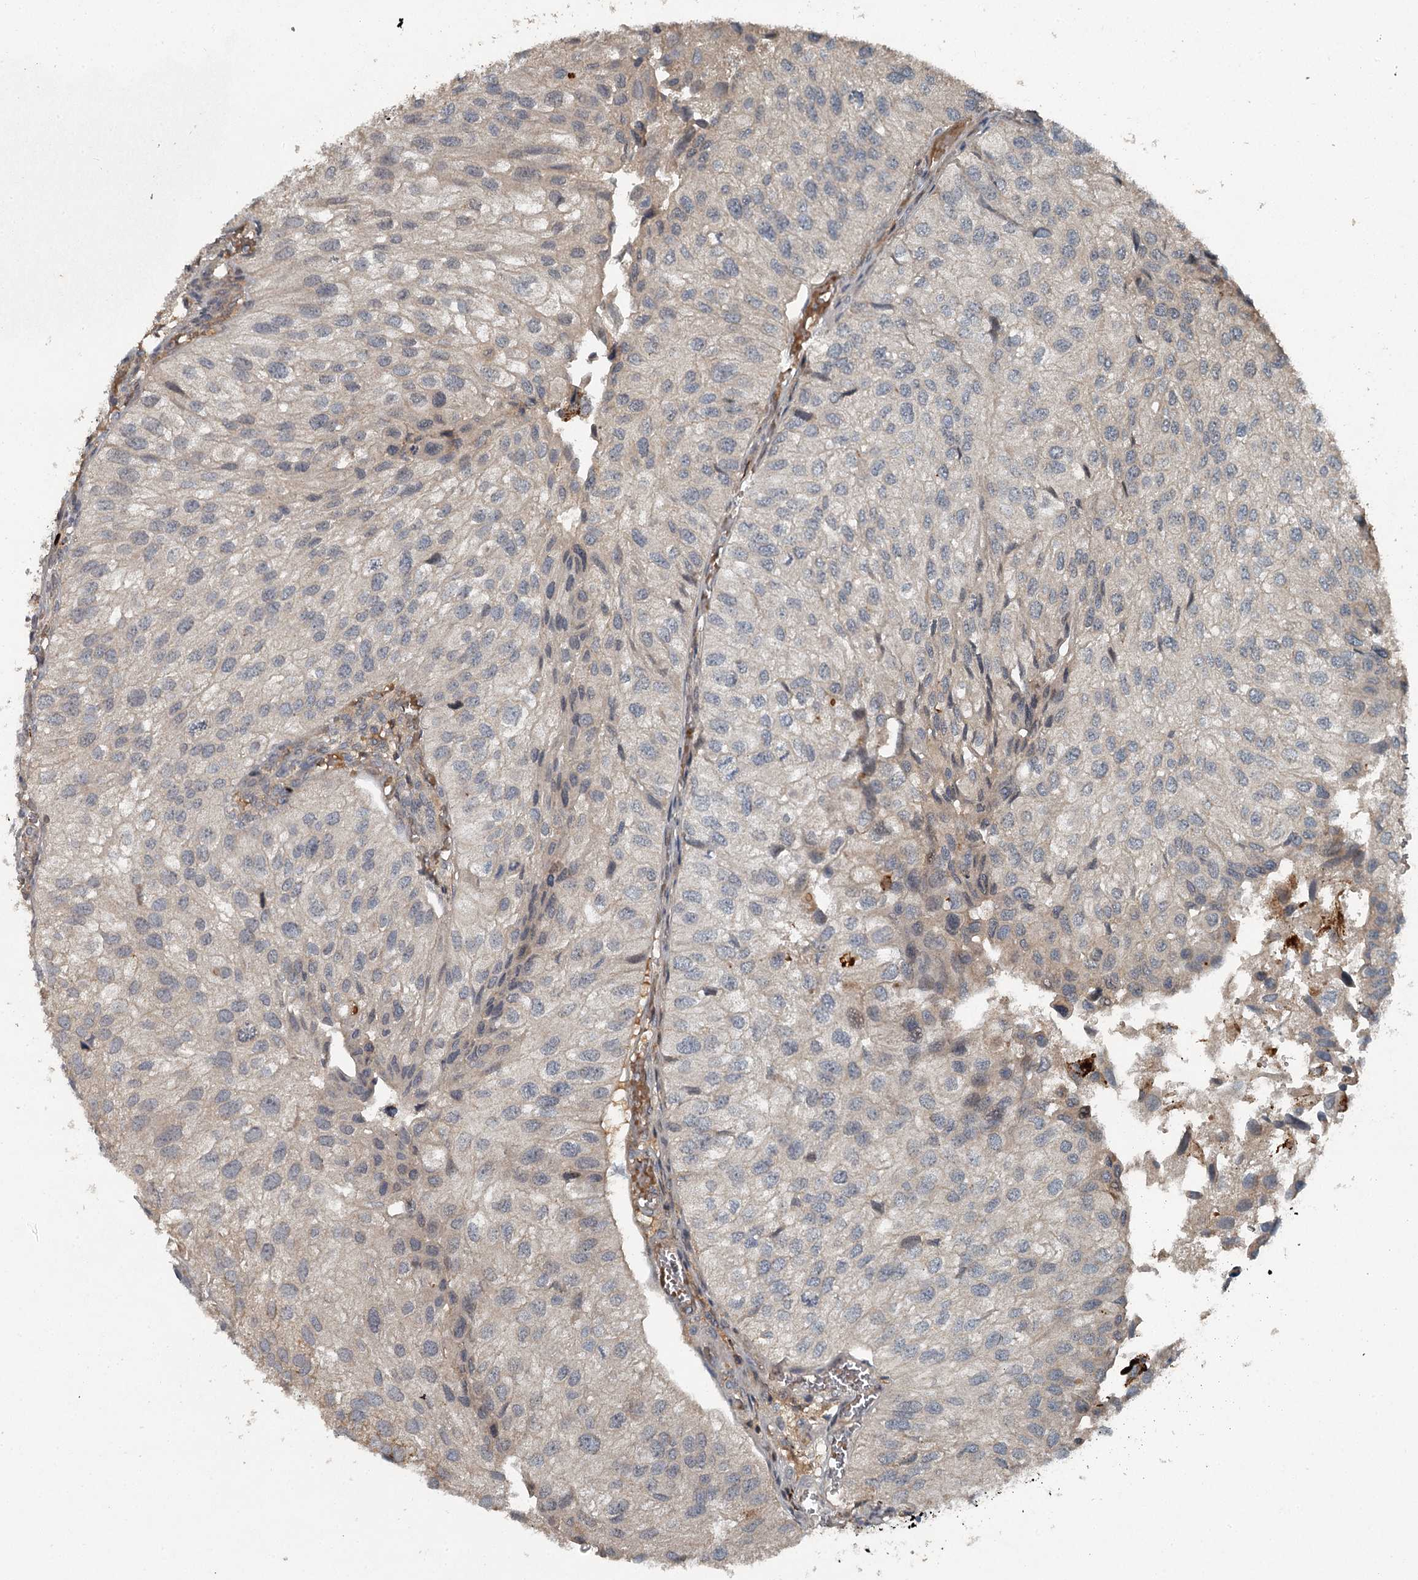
{"staining": {"intensity": "negative", "quantity": "none", "location": "none"}, "tissue": "urothelial cancer", "cell_type": "Tumor cells", "image_type": "cancer", "snomed": [{"axis": "morphology", "description": "Urothelial carcinoma, Low grade"}, {"axis": "topography", "description": "Urinary bladder"}], "caption": "A photomicrograph of urothelial cancer stained for a protein exhibits no brown staining in tumor cells.", "gene": "SLC39A8", "patient": {"sex": "female", "age": 89}}